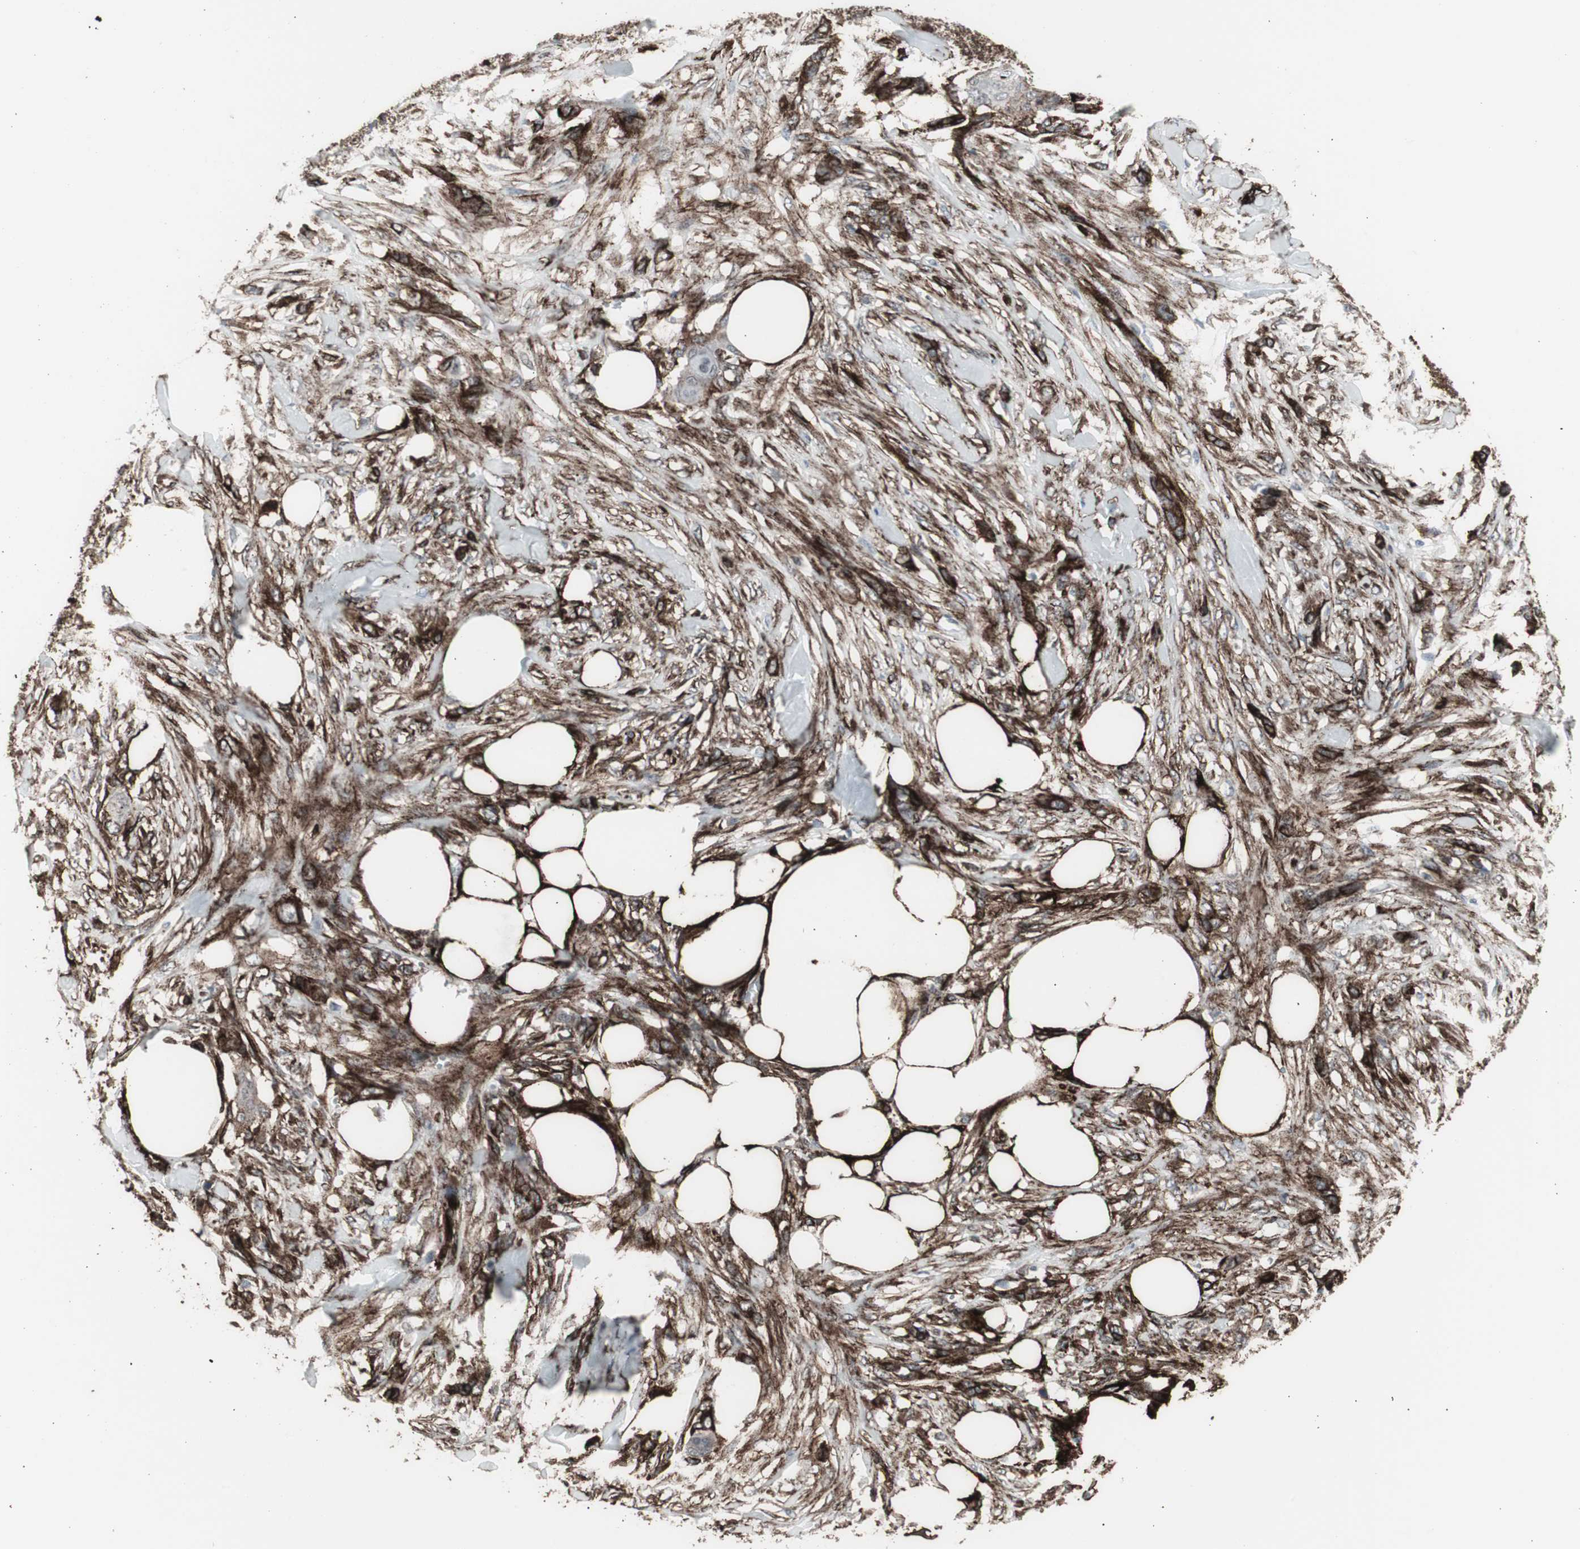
{"staining": {"intensity": "strong", "quantity": ">75%", "location": "cytoplasmic/membranous"}, "tissue": "skin cancer", "cell_type": "Tumor cells", "image_type": "cancer", "snomed": [{"axis": "morphology", "description": "Squamous cell carcinoma, NOS"}, {"axis": "topography", "description": "Skin"}], "caption": "IHC histopathology image of neoplastic tissue: human skin squamous cell carcinoma stained using immunohistochemistry (IHC) demonstrates high levels of strong protein expression localized specifically in the cytoplasmic/membranous of tumor cells, appearing as a cytoplasmic/membranous brown color.", "gene": "PDGFA", "patient": {"sex": "female", "age": 59}}